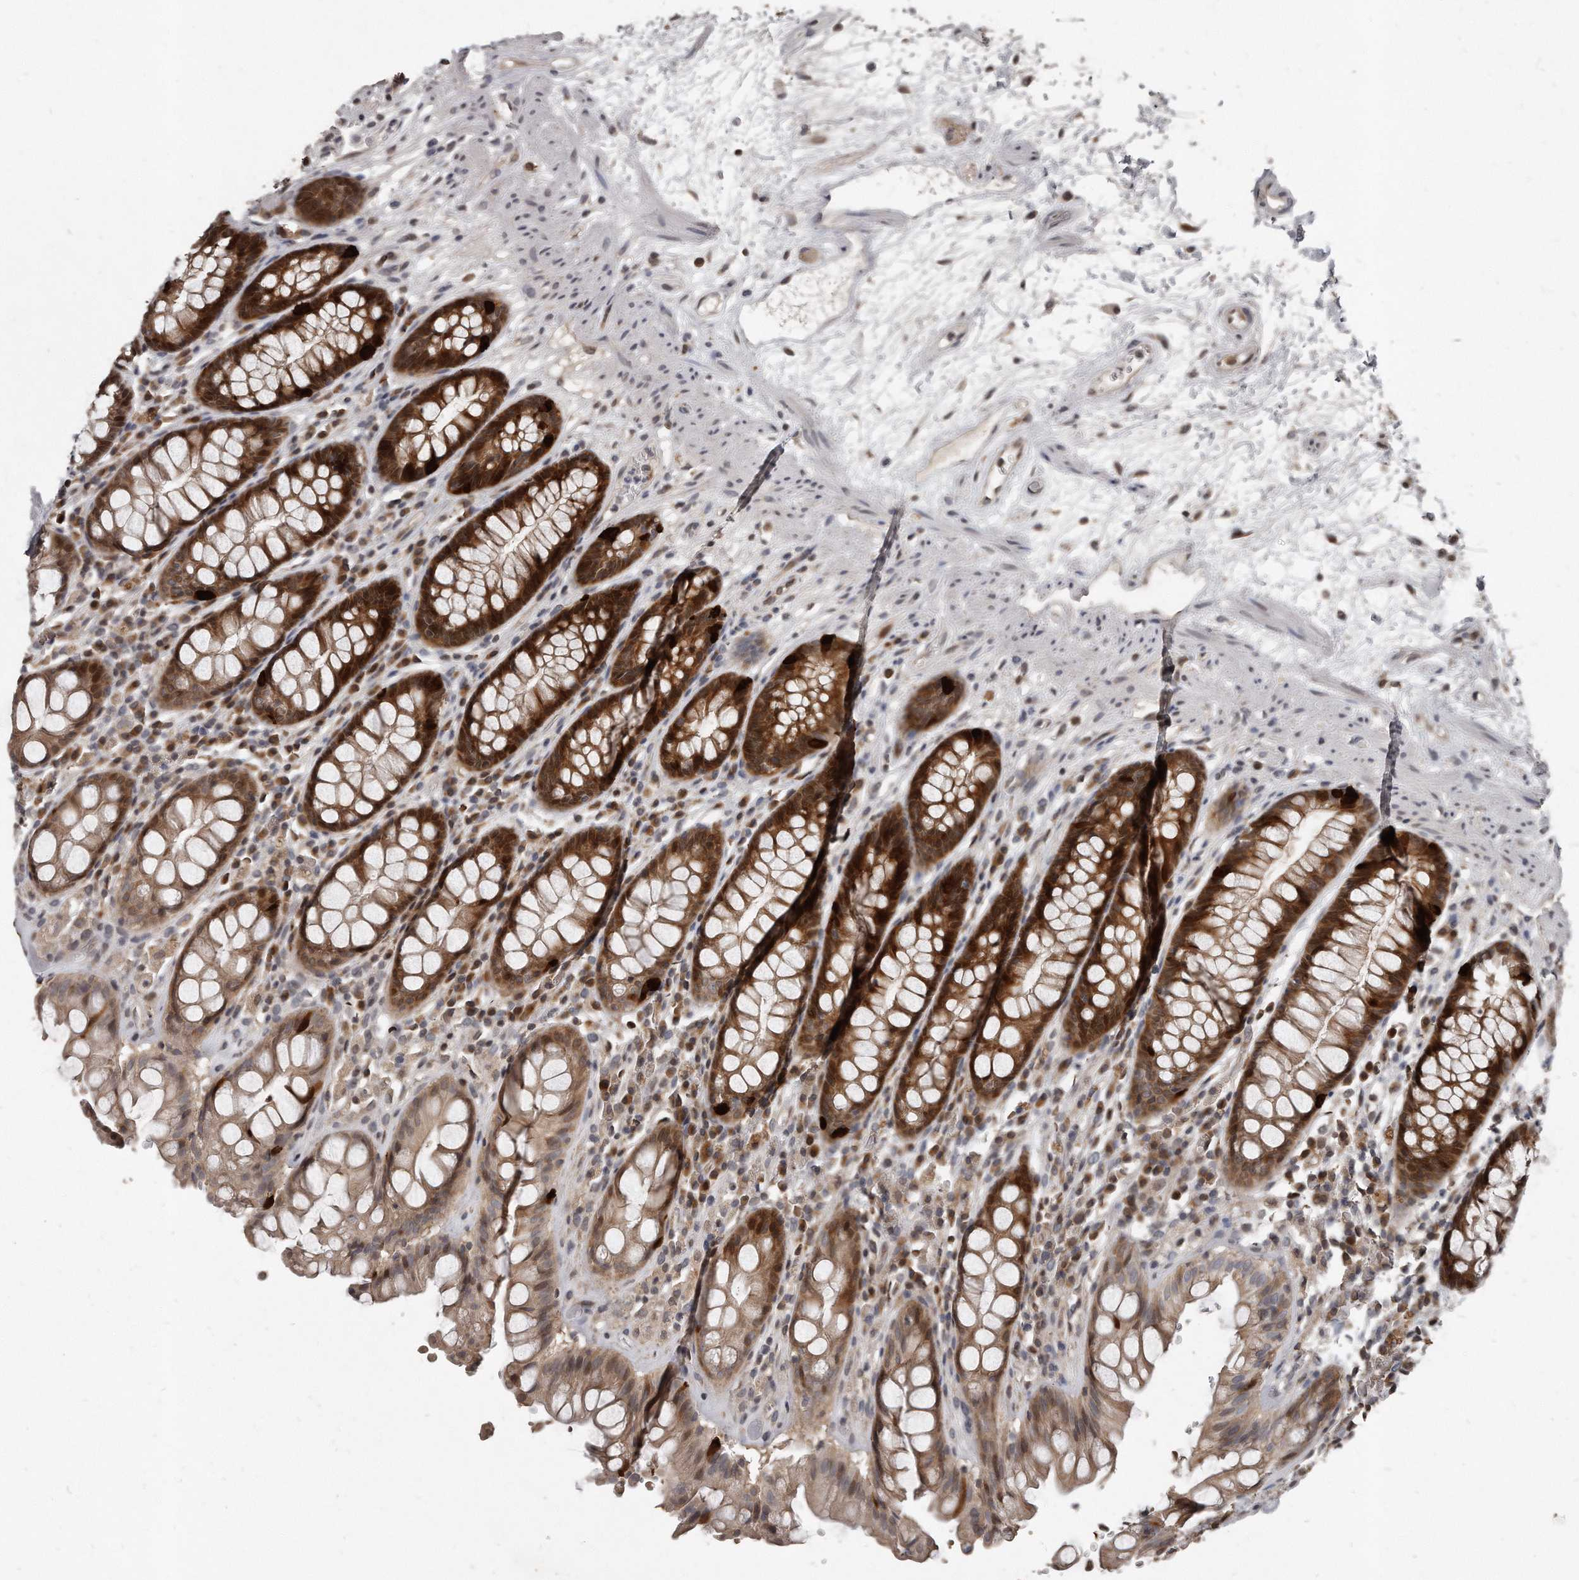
{"staining": {"intensity": "strong", "quantity": "<25%", "location": "cytoplasmic/membranous,nuclear"}, "tissue": "rectum", "cell_type": "Glandular cells", "image_type": "normal", "snomed": [{"axis": "morphology", "description": "Normal tissue, NOS"}, {"axis": "topography", "description": "Rectum"}], "caption": "A histopathology image of rectum stained for a protein displays strong cytoplasmic/membranous,nuclear brown staining in glandular cells. The protein of interest is shown in brown color, while the nuclei are stained blue.", "gene": "GCH1", "patient": {"sex": "male", "age": 64}}